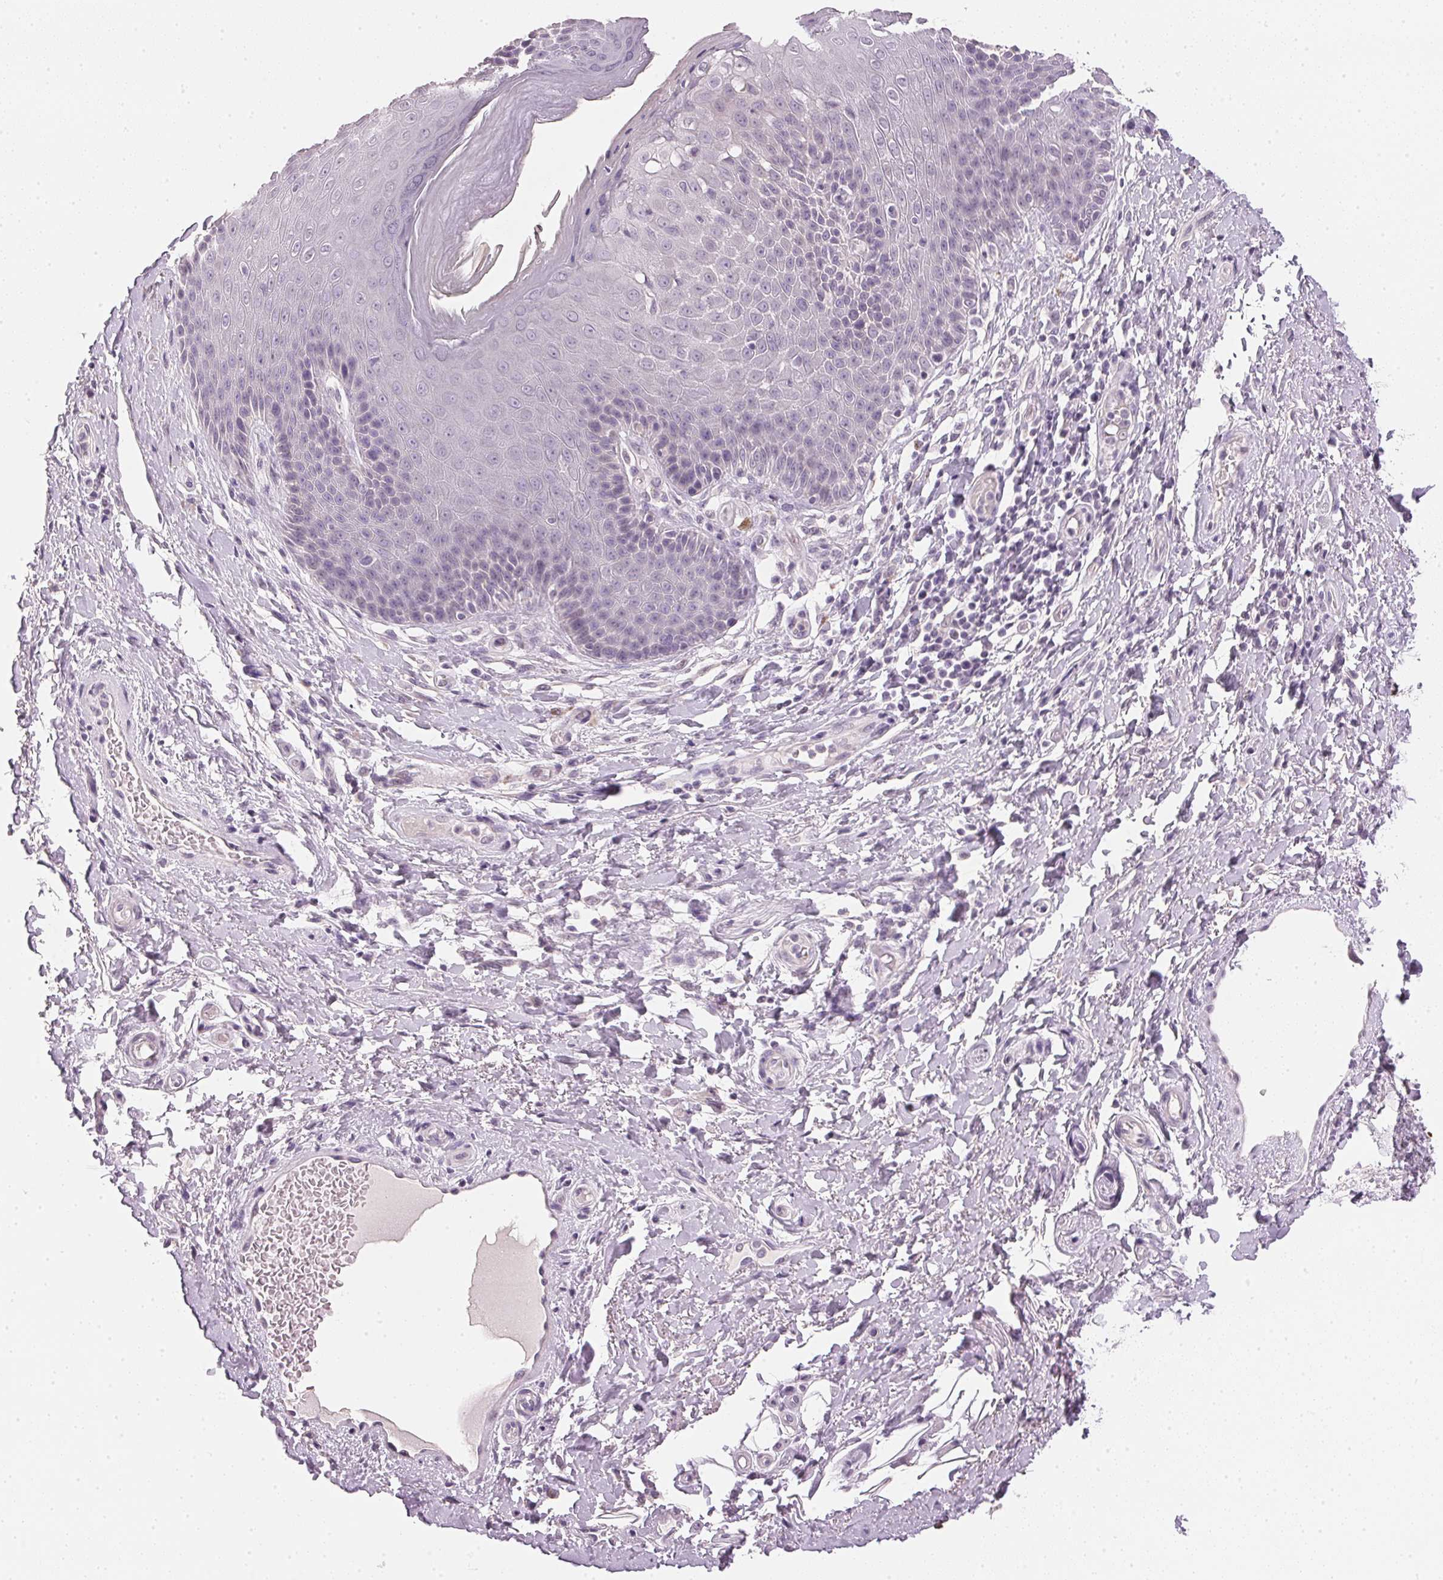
{"staining": {"intensity": "weak", "quantity": "<25%", "location": "cytoplasmic/membranous"}, "tissue": "skin", "cell_type": "Epidermal cells", "image_type": "normal", "snomed": [{"axis": "morphology", "description": "Normal tissue, NOS"}, {"axis": "topography", "description": "Anal"}, {"axis": "topography", "description": "Peripheral nerve tissue"}], "caption": "Immunohistochemistry (IHC) of normal skin shows no staining in epidermal cells.", "gene": "IGFBP1", "patient": {"sex": "male", "age": 51}}